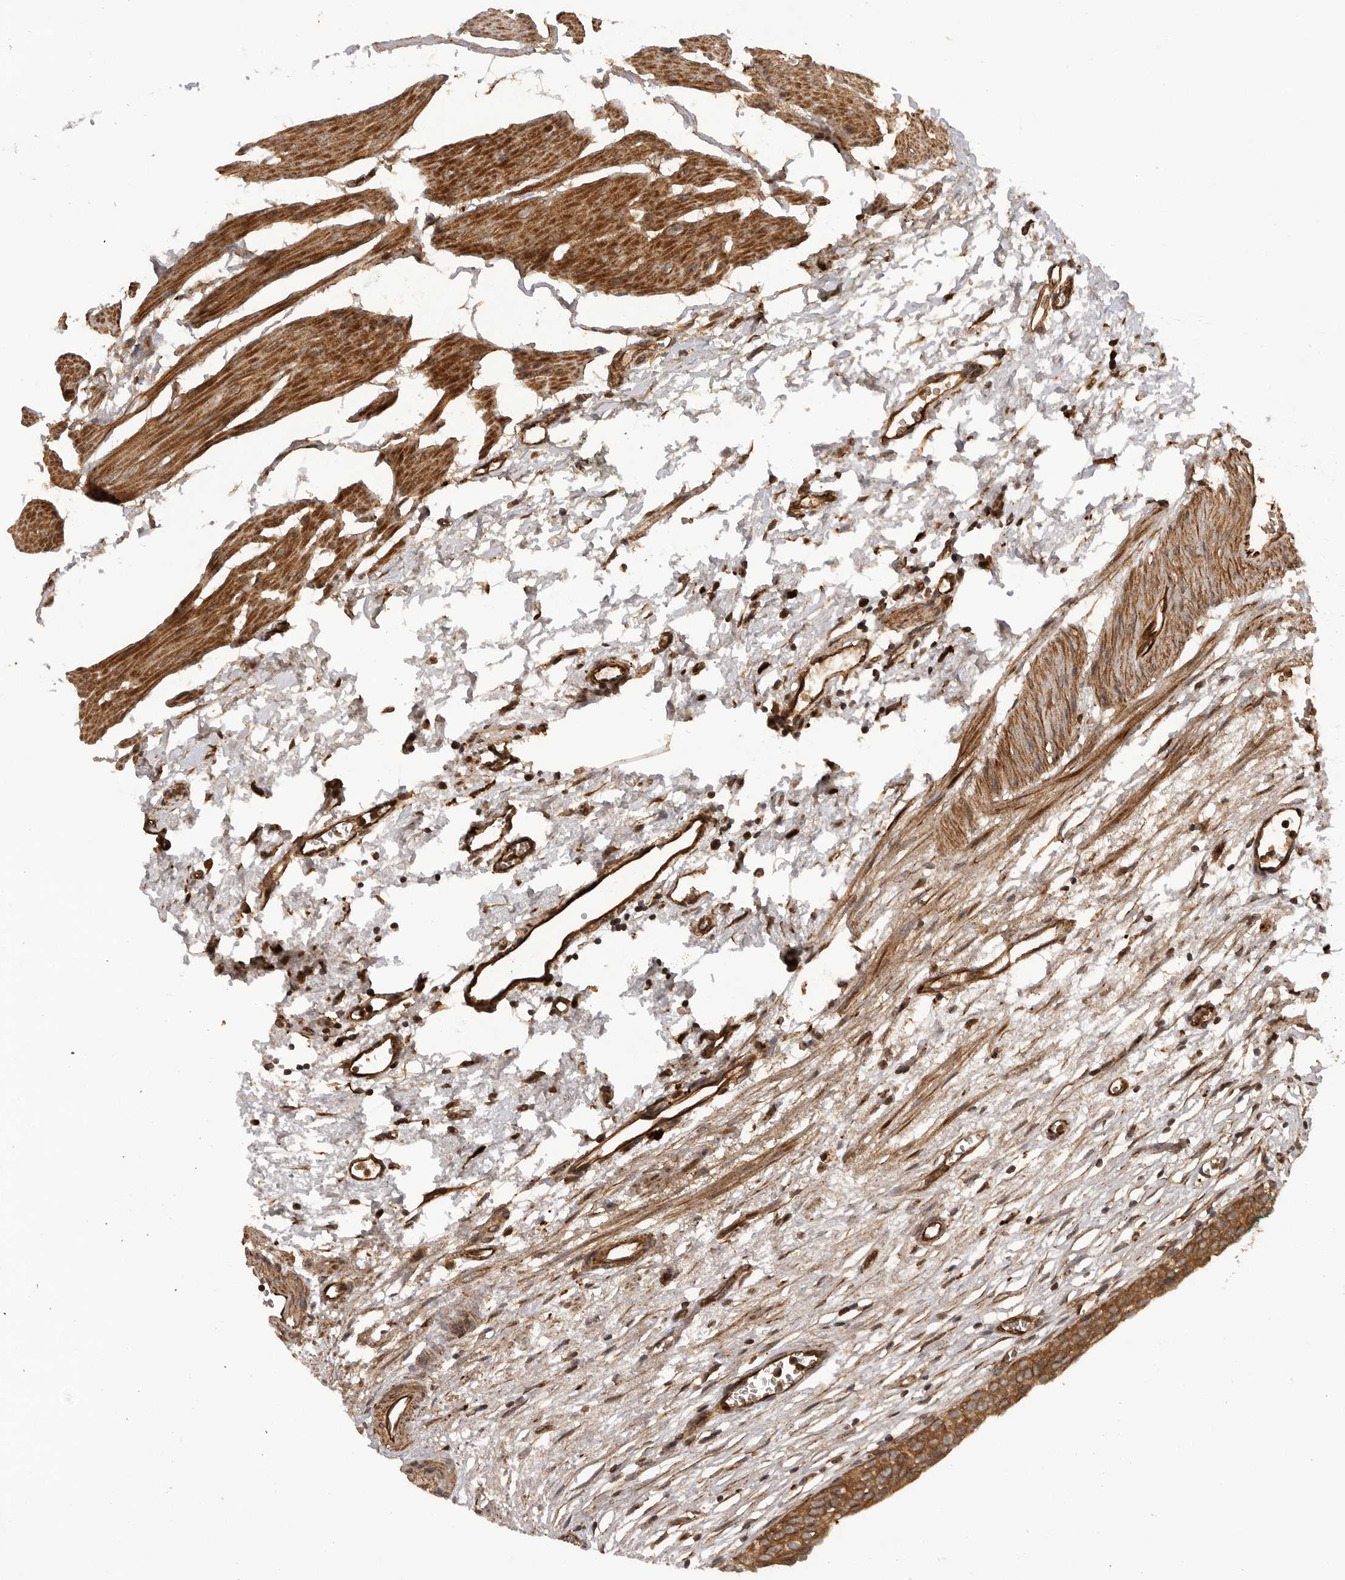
{"staining": {"intensity": "strong", "quantity": ">75%", "location": "cytoplasmic/membranous"}, "tissue": "urinary bladder", "cell_type": "Urothelial cells", "image_type": "normal", "snomed": [{"axis": "morphology", "description": "Normal tissue, NOS"}, {"axis": "morphology", "description": "Urothelial carcinoma, High grade"}, {"axis": "topography", "description": "Urinary bladder"}], "caption": "Human urinary bladder stained with a brown dye displays strong cytoplasmic/membranous positive positivity in about >75% of urothelial cells.", "gene": "PRDX4", "patient": {"sex": "female", "age": 60}}